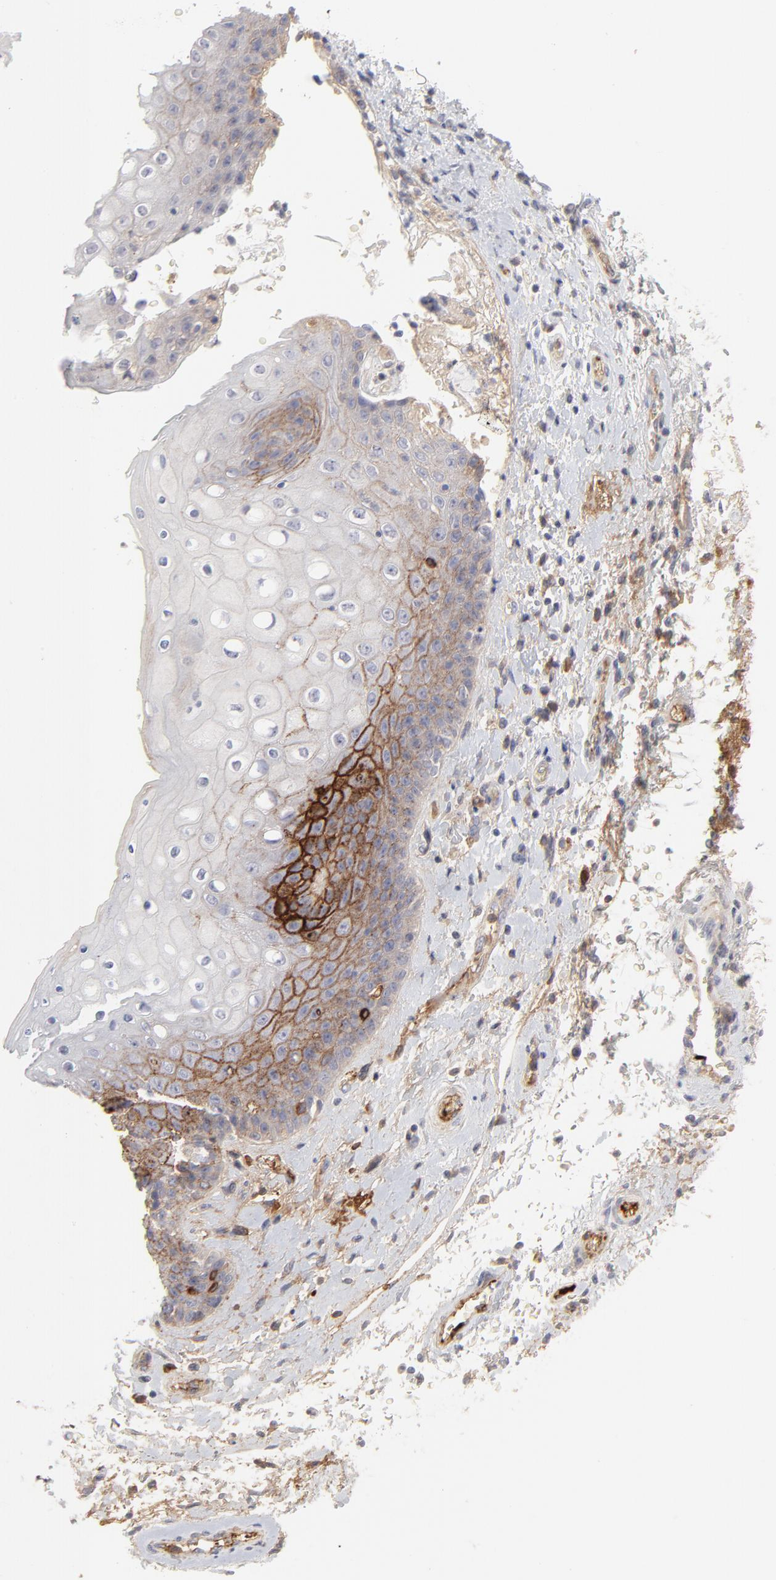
{"staining": {"intensity": "strong", "quantity": "25%-75%", "location": "cytoplasmic/membranous"}, "tissue": "skin", "cell_type": "Epidermal cells", "image_type": "normal", "snomed": [{"axis": "morphology", "description": "Normal tissue, NOS"}, {"axis": "topography", "description": "Anal"}], "caption": "Protein staining of unremarkable skin demonstrates strong cytoplasmic/membranous staining in about 25%-75% of epidermal cells. The staining is performed using DAB (3,3'-diaminobenzidine) brown chromogen to label protein expression. The nuclei are counter-stained blue using hematoxylin.", "gene": "CCR3", "patient": {"sex": "female", "age": 46}}